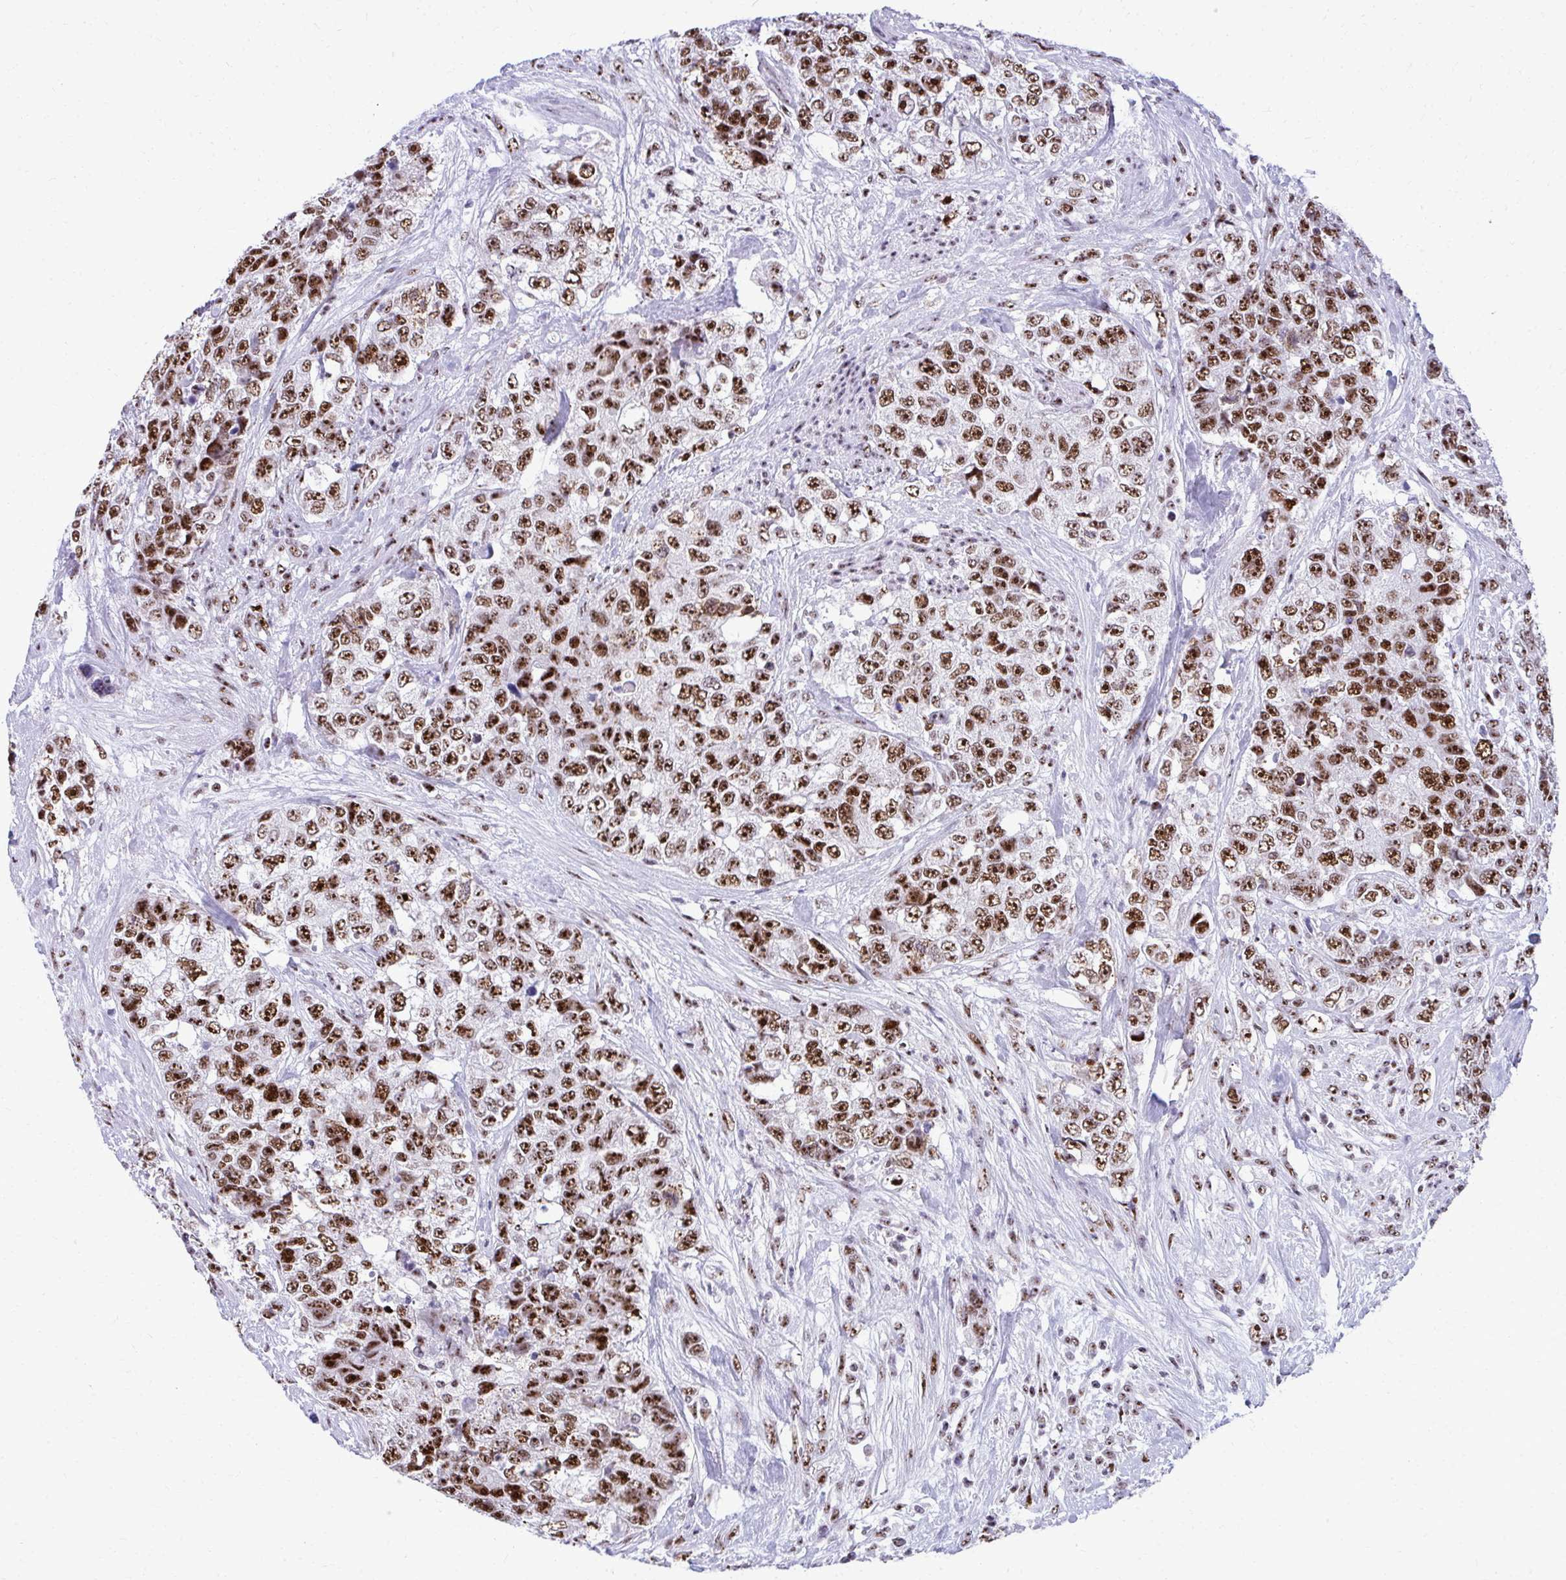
{"staining": {"intensity": "strong", "quantity": ">75%", "location": "nuclear"}, "tissue": "urothelial cancer", "cell_type": "Tumor cells", "image_type": "cancer", "snomed": [{"axis": "morphology", "description": "Urothelial carcinoma, High grade"}, {"axis": "topography", "description": "Urinary bladder"}], "caption": "IHC (DAB (3,3'-diaminobenzidine)) staining of urothelial cancer exhibits strong nuclear protein expression in approximately >75% of tumor cells. (brown staining indicates protein expression, while blue staining denotes nuclei).", "gene": "PELP1", "patient": {"sex": "female", "age": 78}}